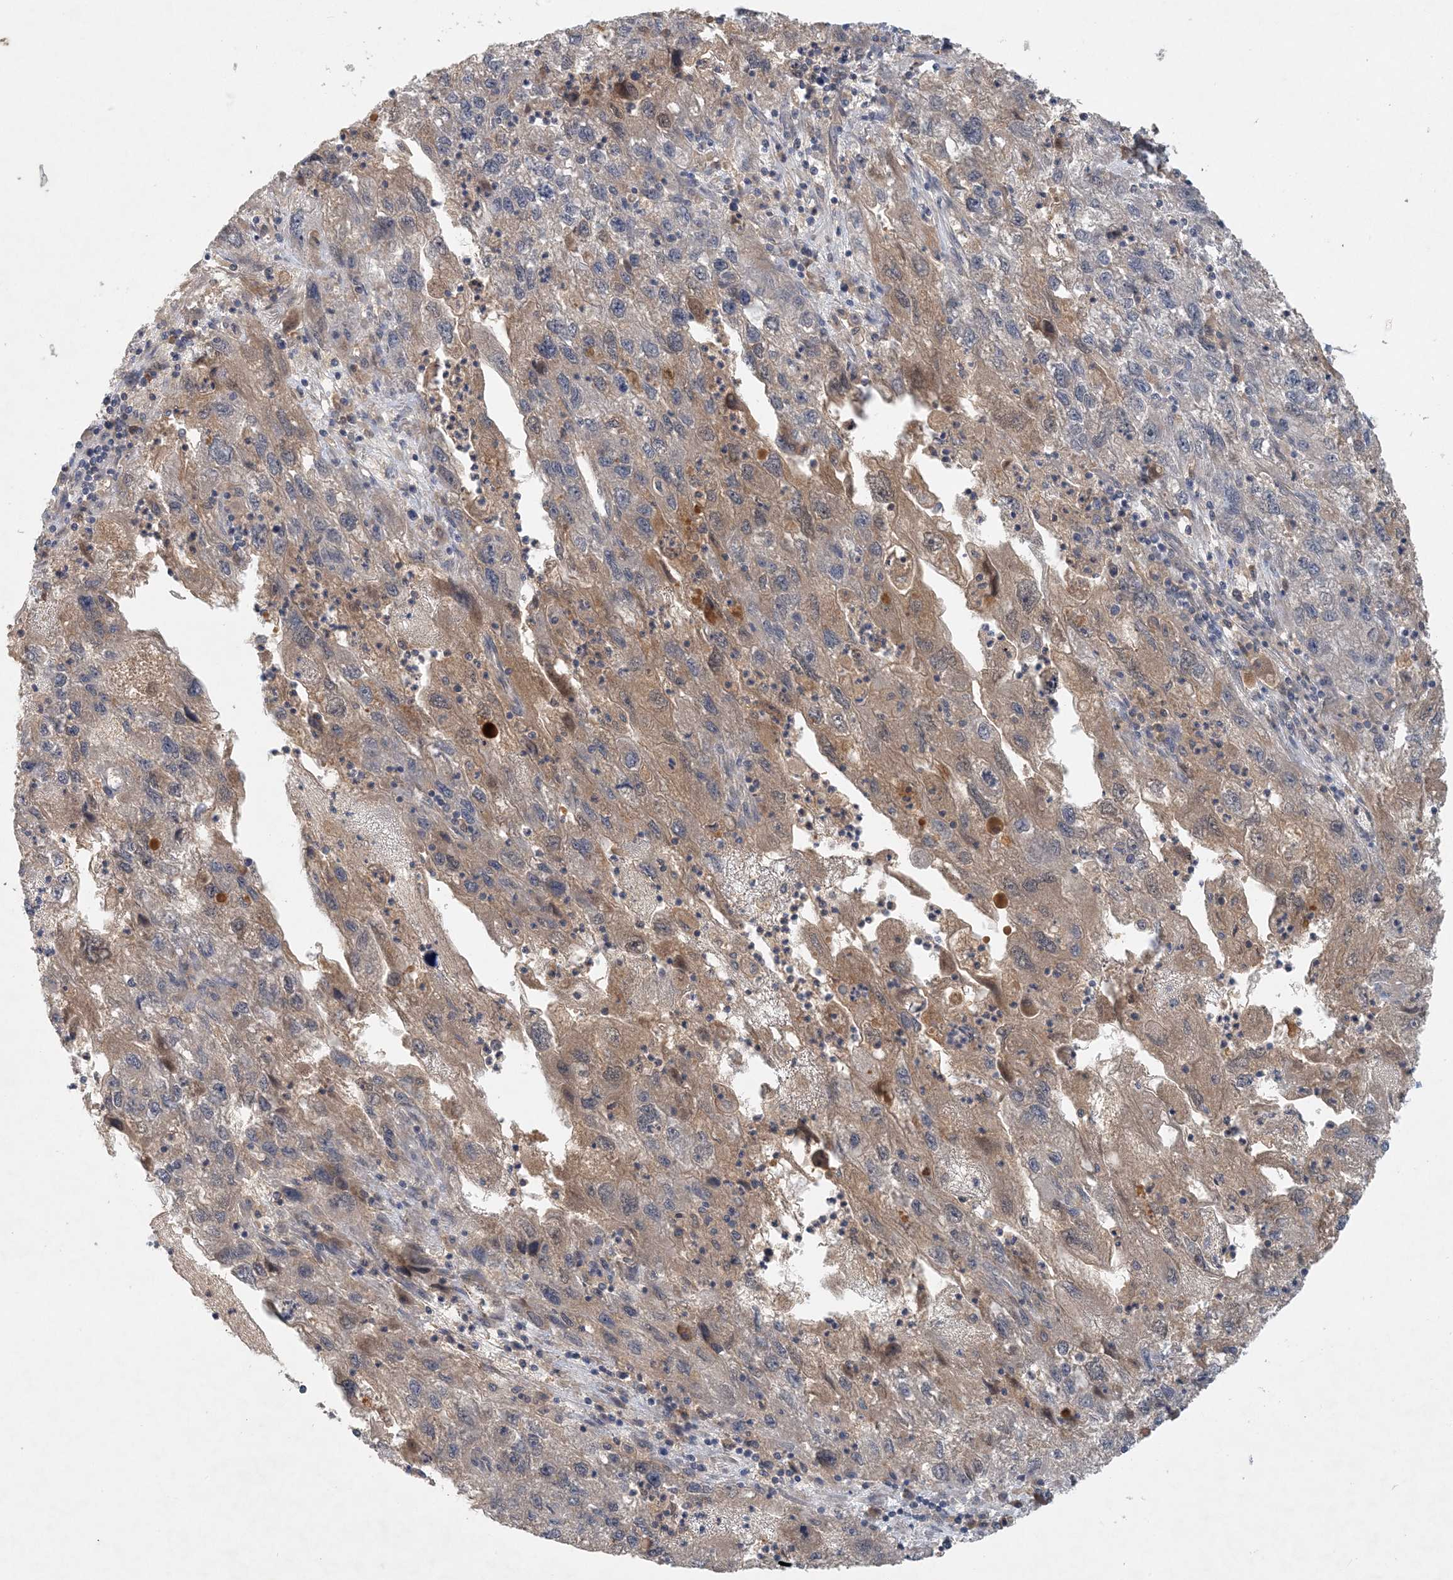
{"staining": {"intensity": "moderate", "quantity": "<25%", "location": "cytoplasmic/membranous"}, "tissue": "endometrial cancer", "cell_type": "Tumor cells", "image_type": "cancer", "snomed": [{"axis": "morphology", "description": "Adenocarcinoma, NOS"}, {"axis": "topography", "description": "Endometrium"}], "caption": "Endometrial cancer (adenocarcinoma) stained with DAB immunohistochemistry demonstrates low levels of moderate cytoplasmic/membranous positivity in approximately <25% of tumor cells. (brown staining indicates protein expression, while blue staining denotes nuclei).", "gene": "ZCCHC4", "patient": {"sex": "female", "age": 49}}